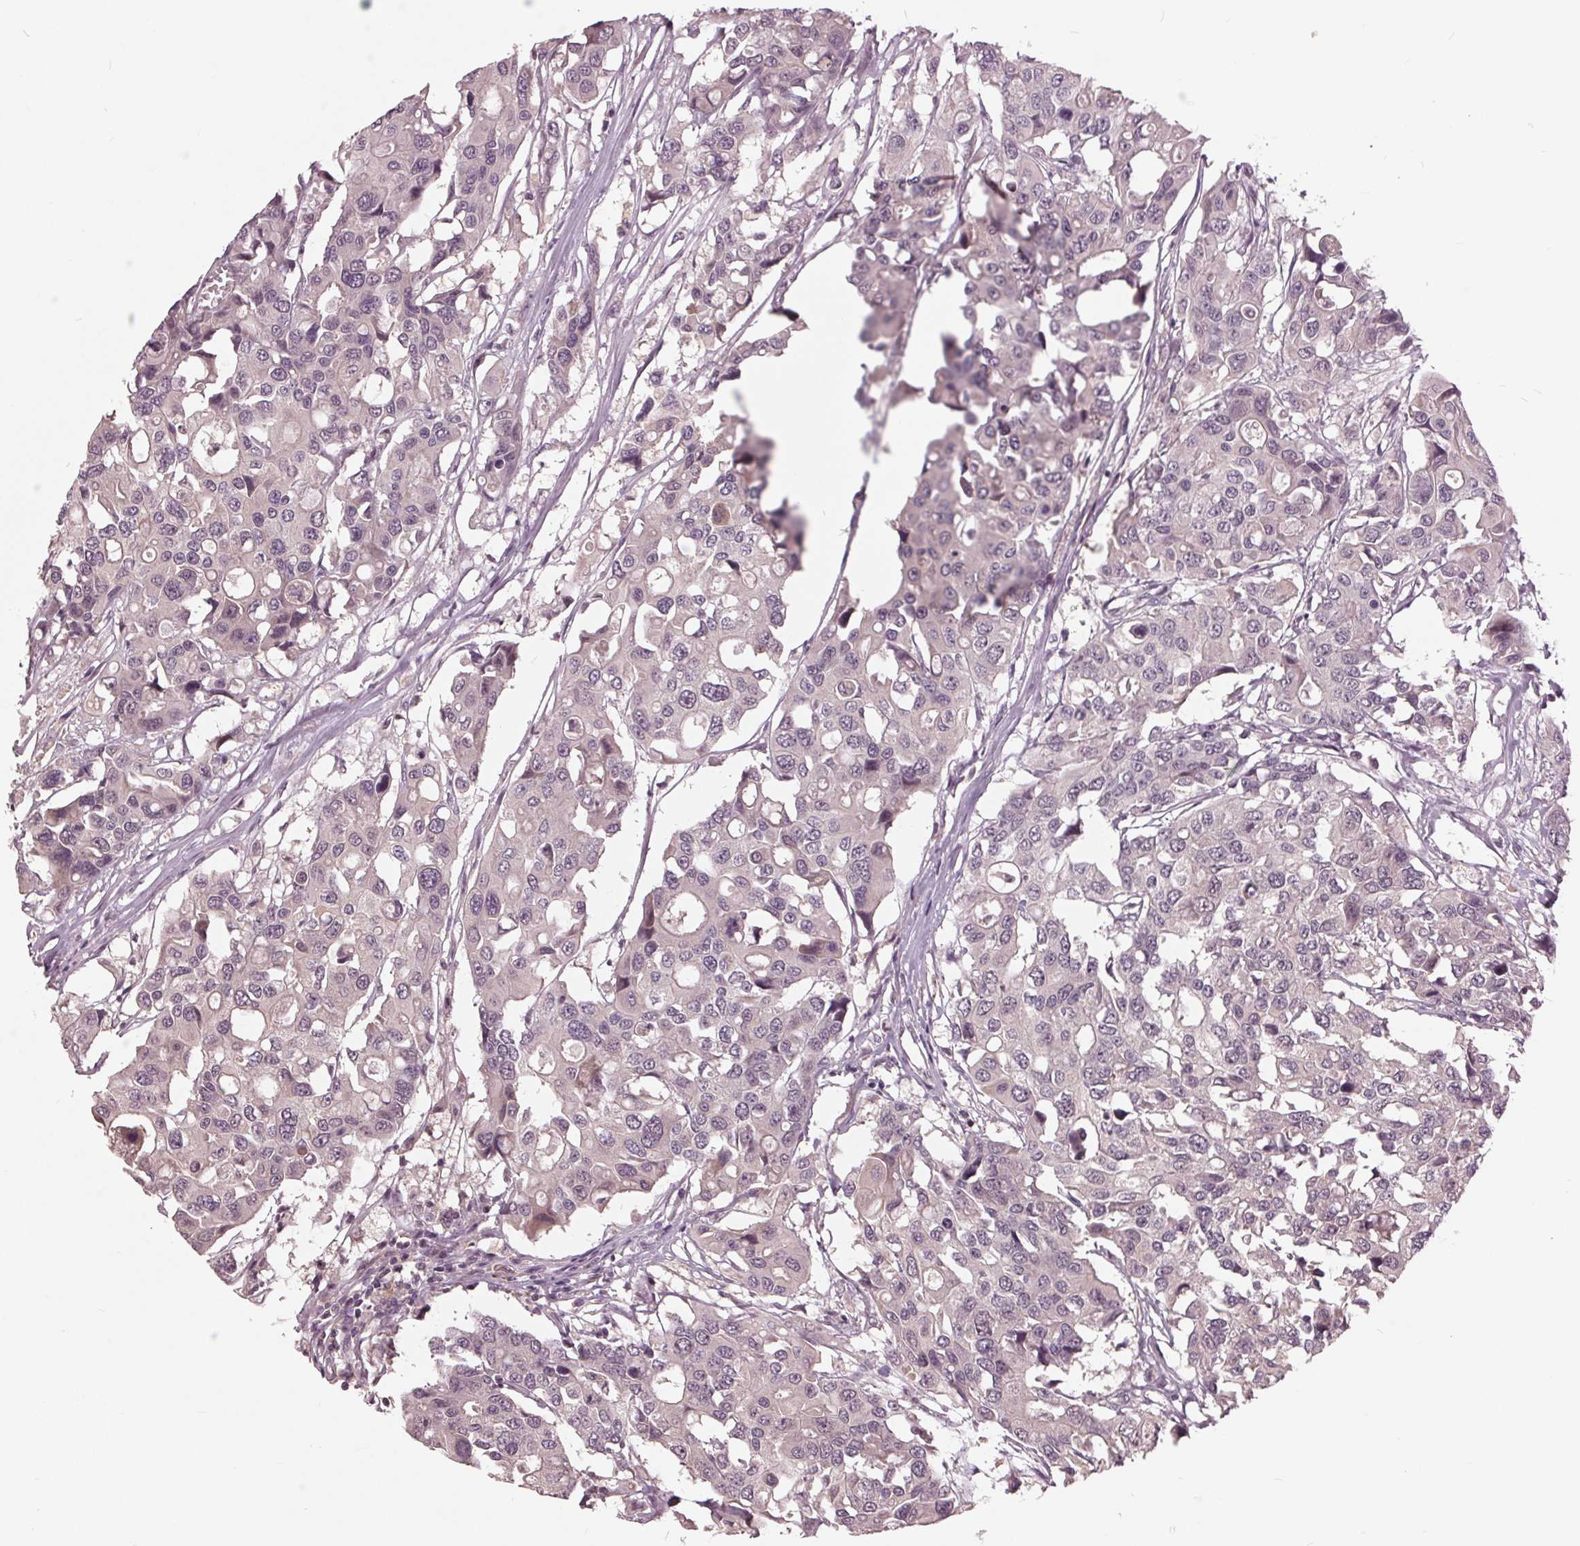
{"staining": {"intensity": "negative", "quantity": "none", "location": "none"}, "tissue": "colorectal cancer", "cell_type": "Tumor cells", "image_type": "cancer", "snomed": [{"axis": "morphology", "description": "Adenocarcinoma, NOS"}, {"axis": "topography", "description": "Colon"}], "caption": "This is an immunohistochemistry (IHC) image of human colorectal cancer (adenocarcinoma). There is no staining in tumor cells.", "gene": "SIGLEC6", "patient": {"sex": "male", "age": 77}}